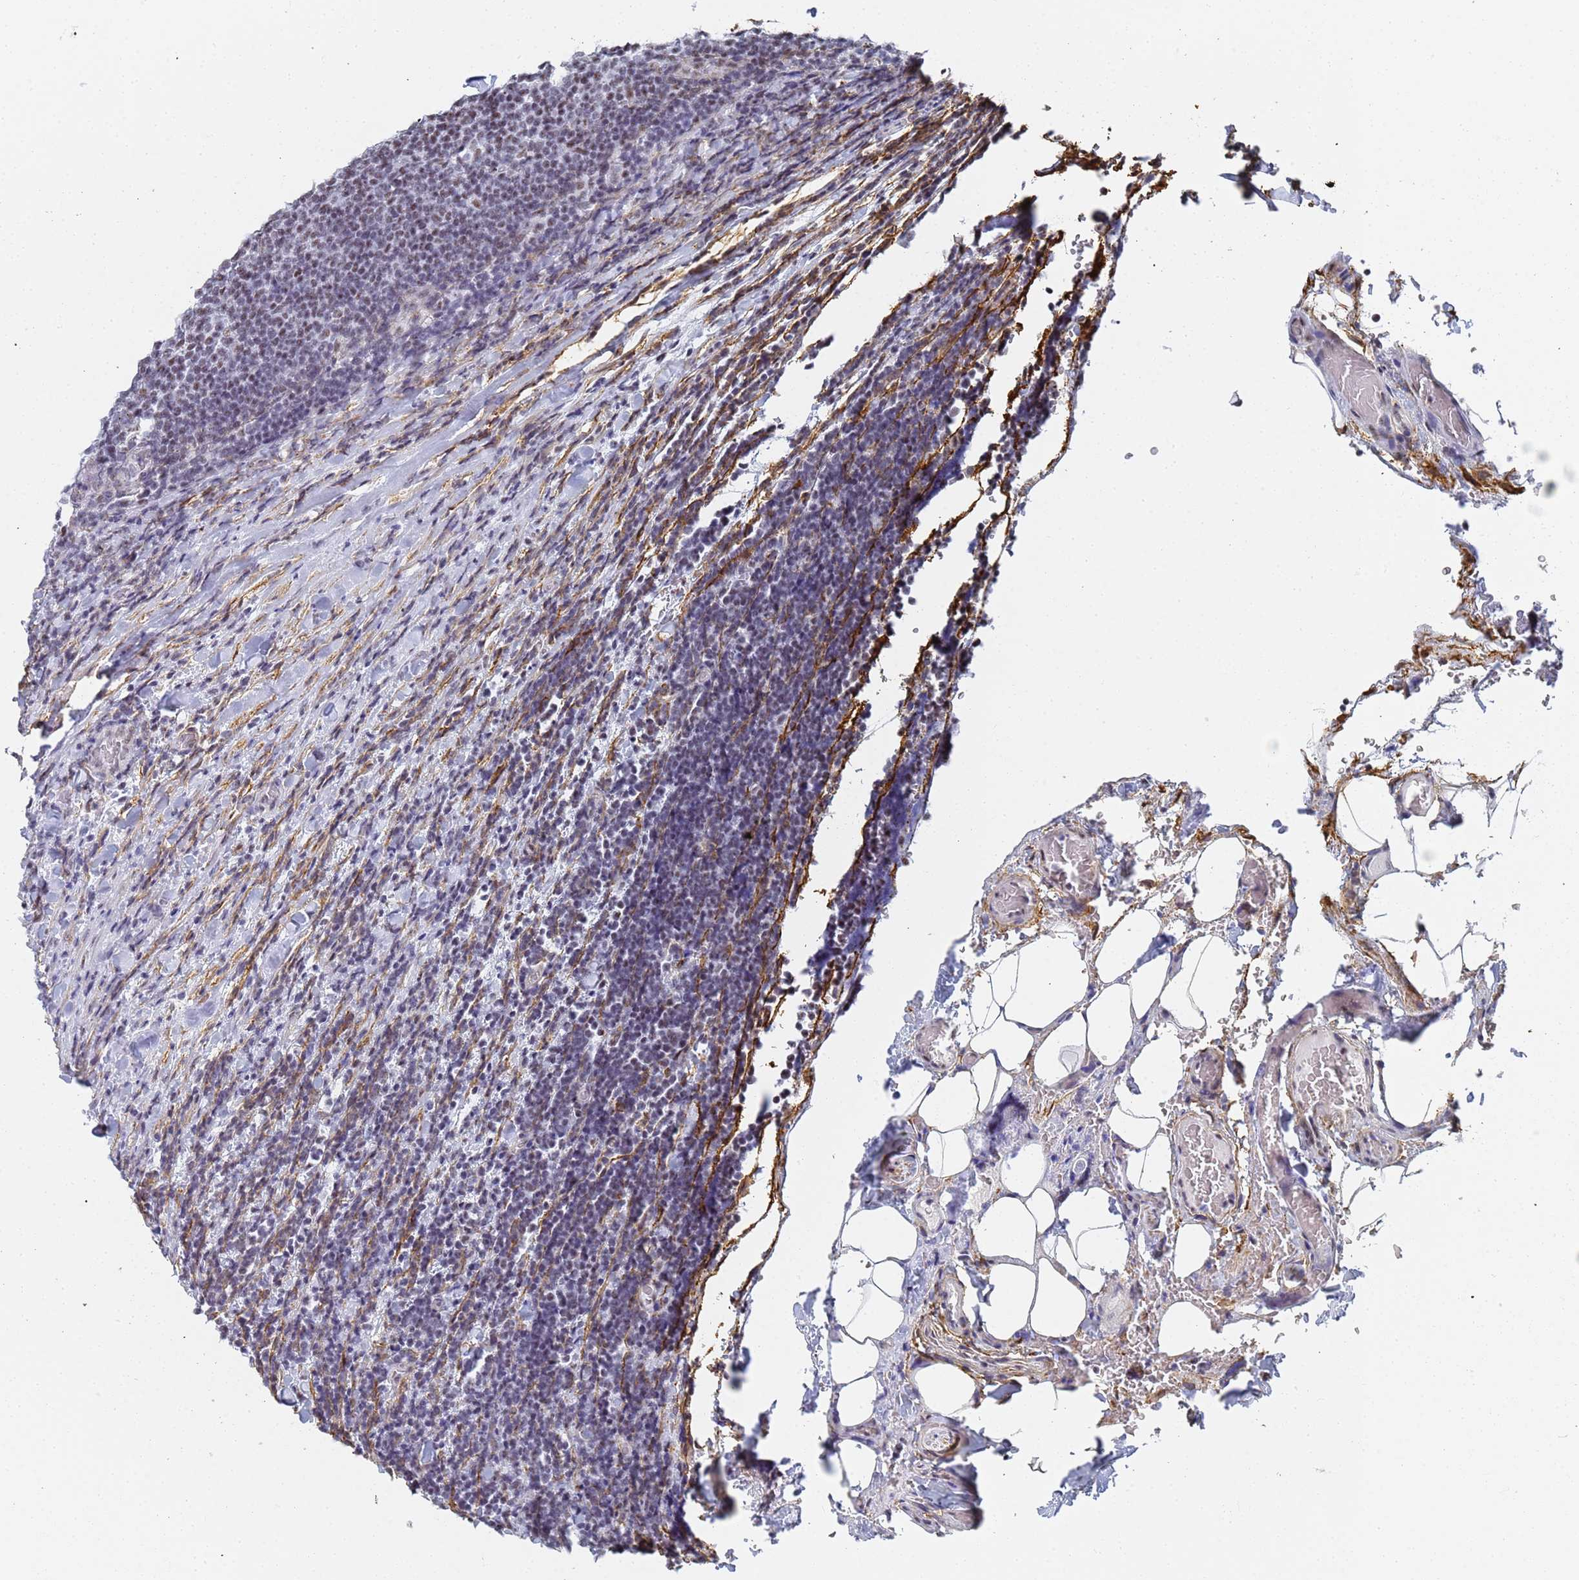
{"staining": {"intensity": "moderate", "quantity": "<25%", "location": "nuclear"}, "tissue": "lymphoma", "cell_type": "Tumor cells", "image_type": "cancer", "snomed": [{"axis": "morphology", "description": "Malignant lymphoma, non-Hodgkin's type, Low grade"}, {"axis": "topography", "description": "Lymph node"}], "caption": "Brown immunohistochemical staining in human lymphoma exhibits moderate nuclear positivity in approximately <25% of tumor cells.", "gene": "PRRT4", "patient": {"sex": "male", "age": 66}}